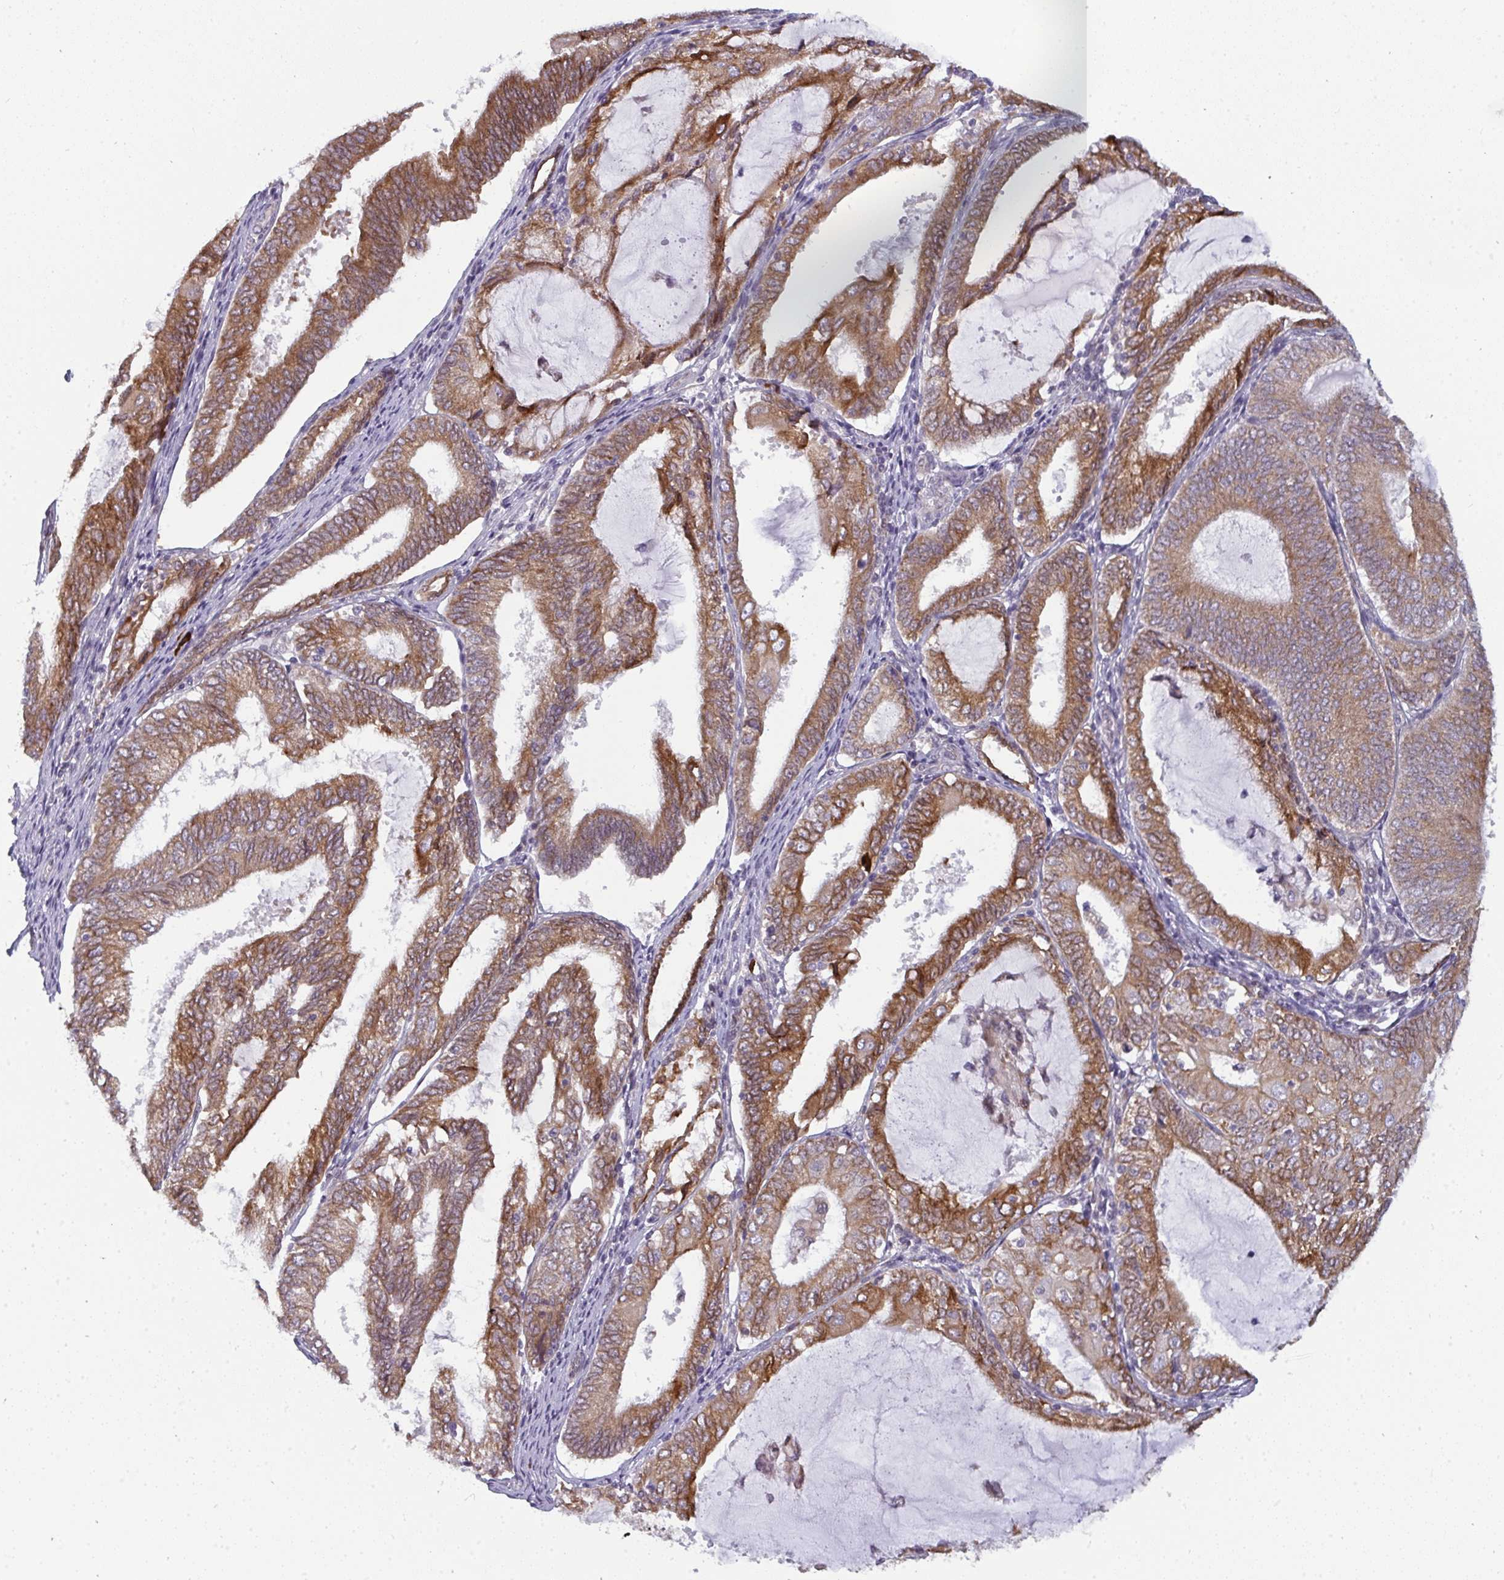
{"staining": {"intensity": "moderate", "quantity": ">75%", "location": "cytoplasmic/membranous"}, "tissue": "endometrial cancer", "cell_type": "Tumor cells", "image_type": "cancer", "snomed": [{"axis": "morphology", "description": "Adenocarcinoma, NOS"}, {"axis": "topography", "description": "Endometrium"}], "caption": "There is medium levels of moderate cytoplasmic/membranous positivity in tumor cells of adenocarcinoma (endometrial), as demonstrated by immunohistochemical staining (brown color).", "gene": "LYSMD4", "patient": {"sex": "female", "age": 81}}